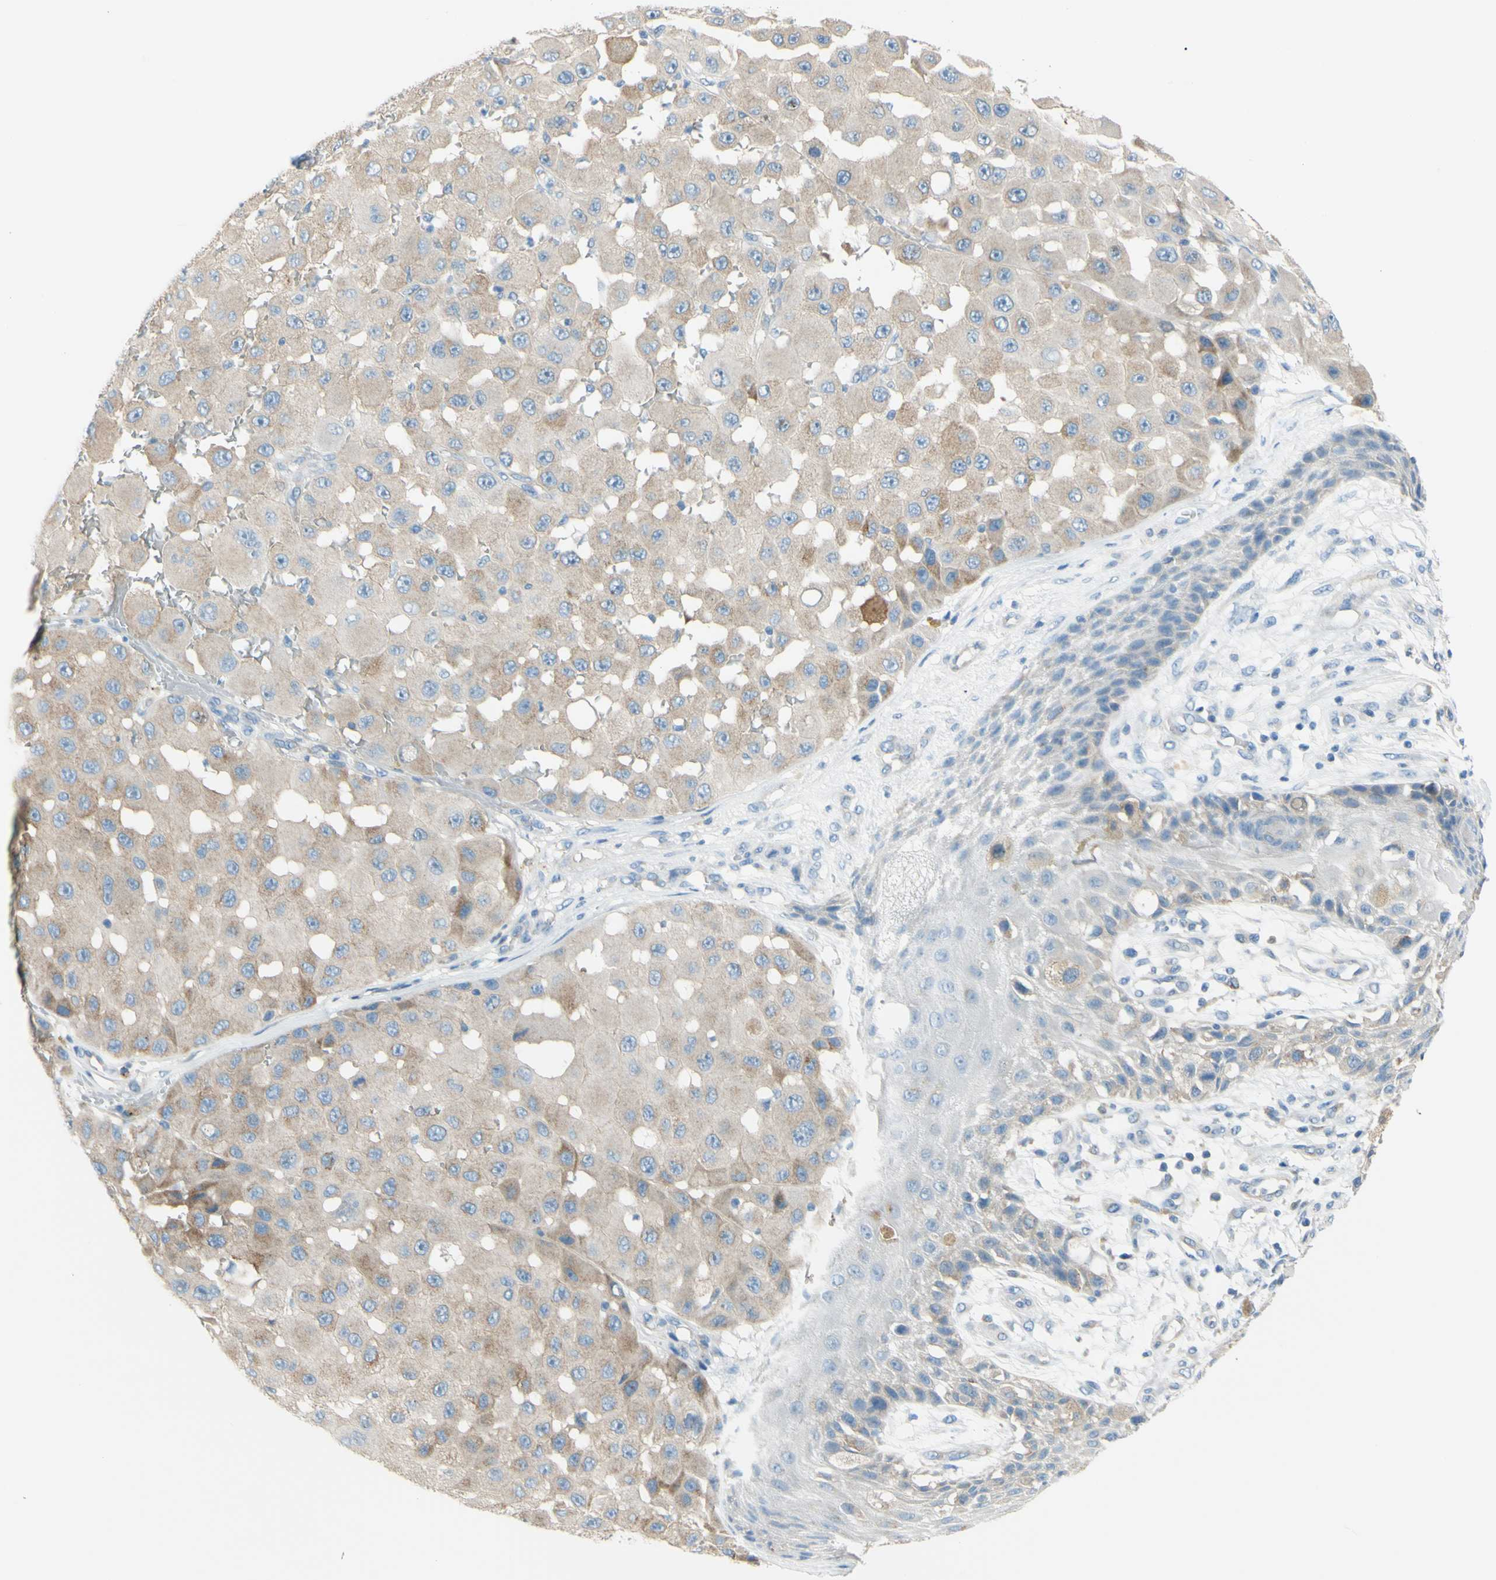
{"staining": {"intensity": "weak", "quantity": ">75%", "location": "cytoplasmic/membranous"}, "tissue": "melanoma", "cell_type": "Tumor cells", "image_type": "cancer", "snomed": [{"axis": "morphology", "description": "Malignant melanoma, NOS"}, {"axis": "topography", "description": "Skin"}], "caption": "A brown stain labels weak cytoplasmic/membranous staining of a protein in human melanoma tumor cells. (Stains: DAB in brown, nuclei in blue, Microscopy: brightfield microscopy at high magnification).", "gene": "FRMD4B", "patient": {"sex": "female", "age": 81}}